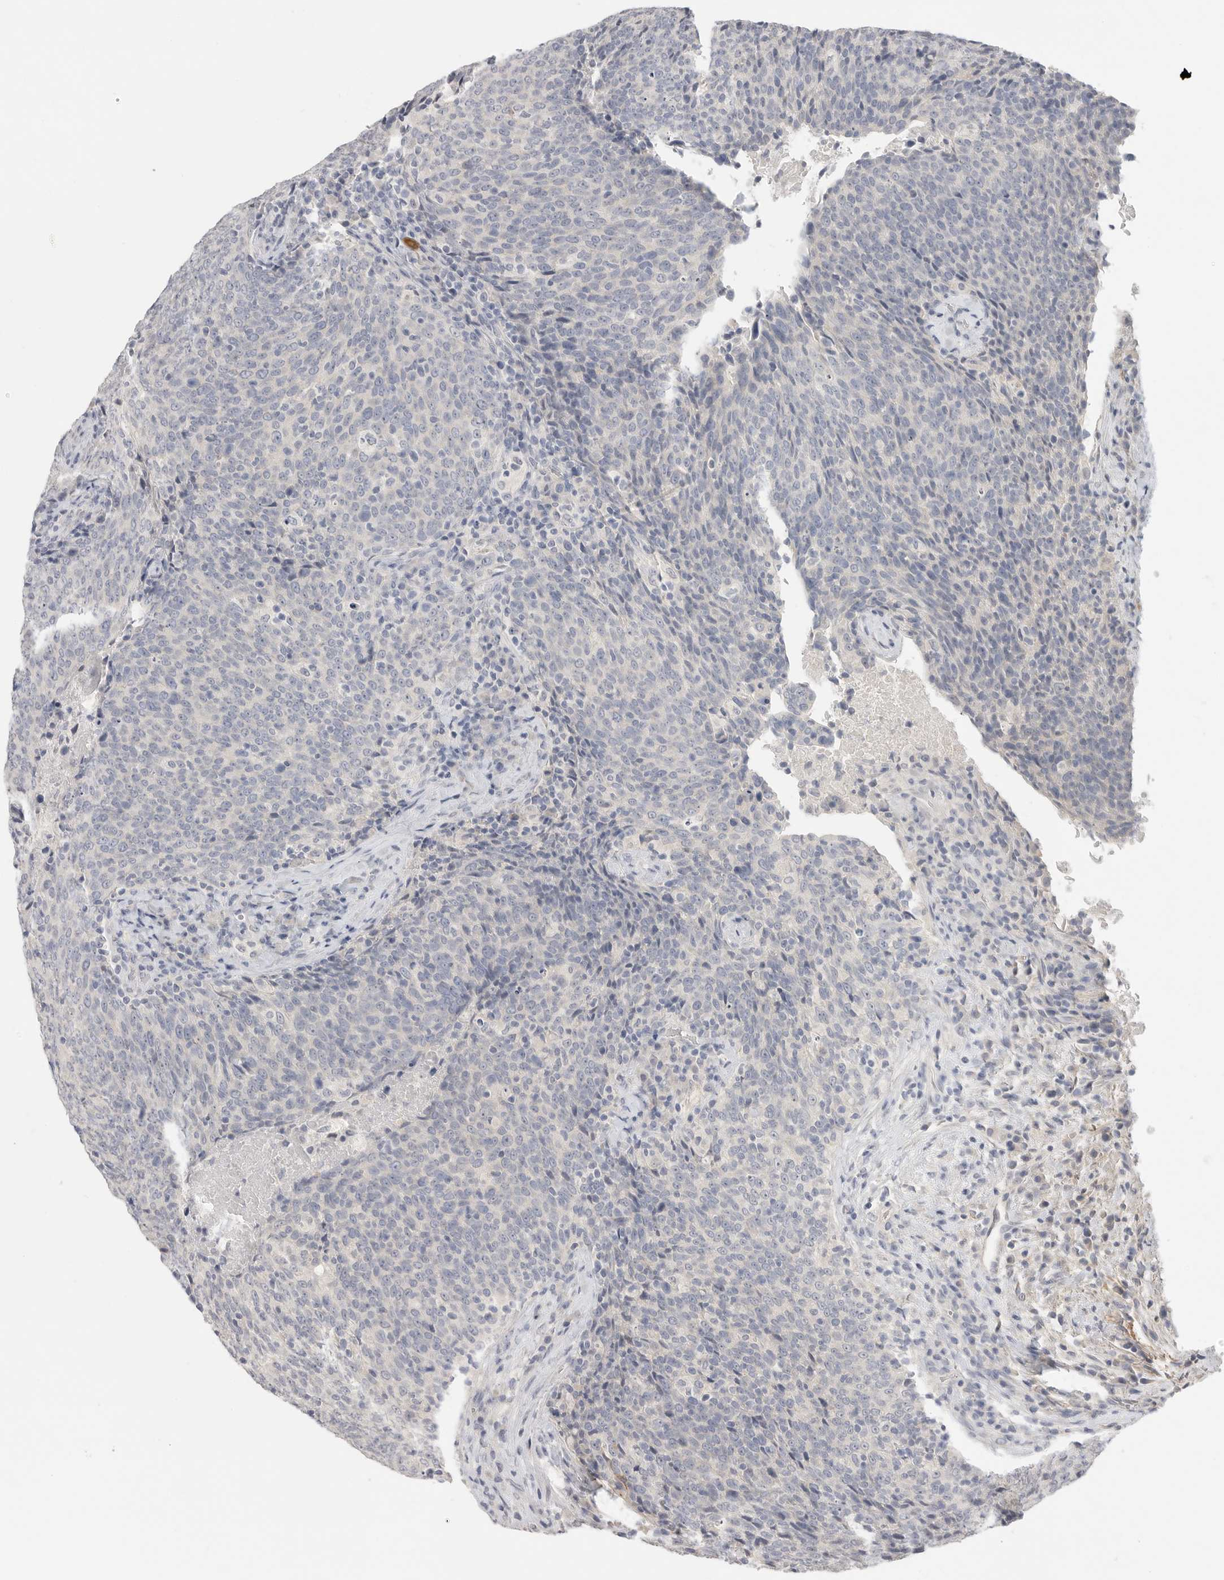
{"staining": {"intensity": "negative", "quantity": "none", "location": "none"}, "tissue": "head and neck cancer", "cell_type": "Tumor cells", "image_type": "cancer", "snomed": [{"axis": "morphology", "description": "Squamous cell carcinoma, NOS"}, {"axis": "morphology", "description": "Squamous cell carcinoma, metastatic, NOS"}, {"axis": "topography", "description": "Lymph node"}, {"axis": "topography", "description": "Head-Neck"}], "caption": "An image of head and neck metastatic squamous cell carcinoma stained for a protein shows no brown staining in tumor cells. (DAB (3,3'-diaminobenzidine) immunohistochemistry visualized using brightfield microscopy, high magnification).", "gene": "FBN2", "patient": {"sex": "male", "age": 62}}